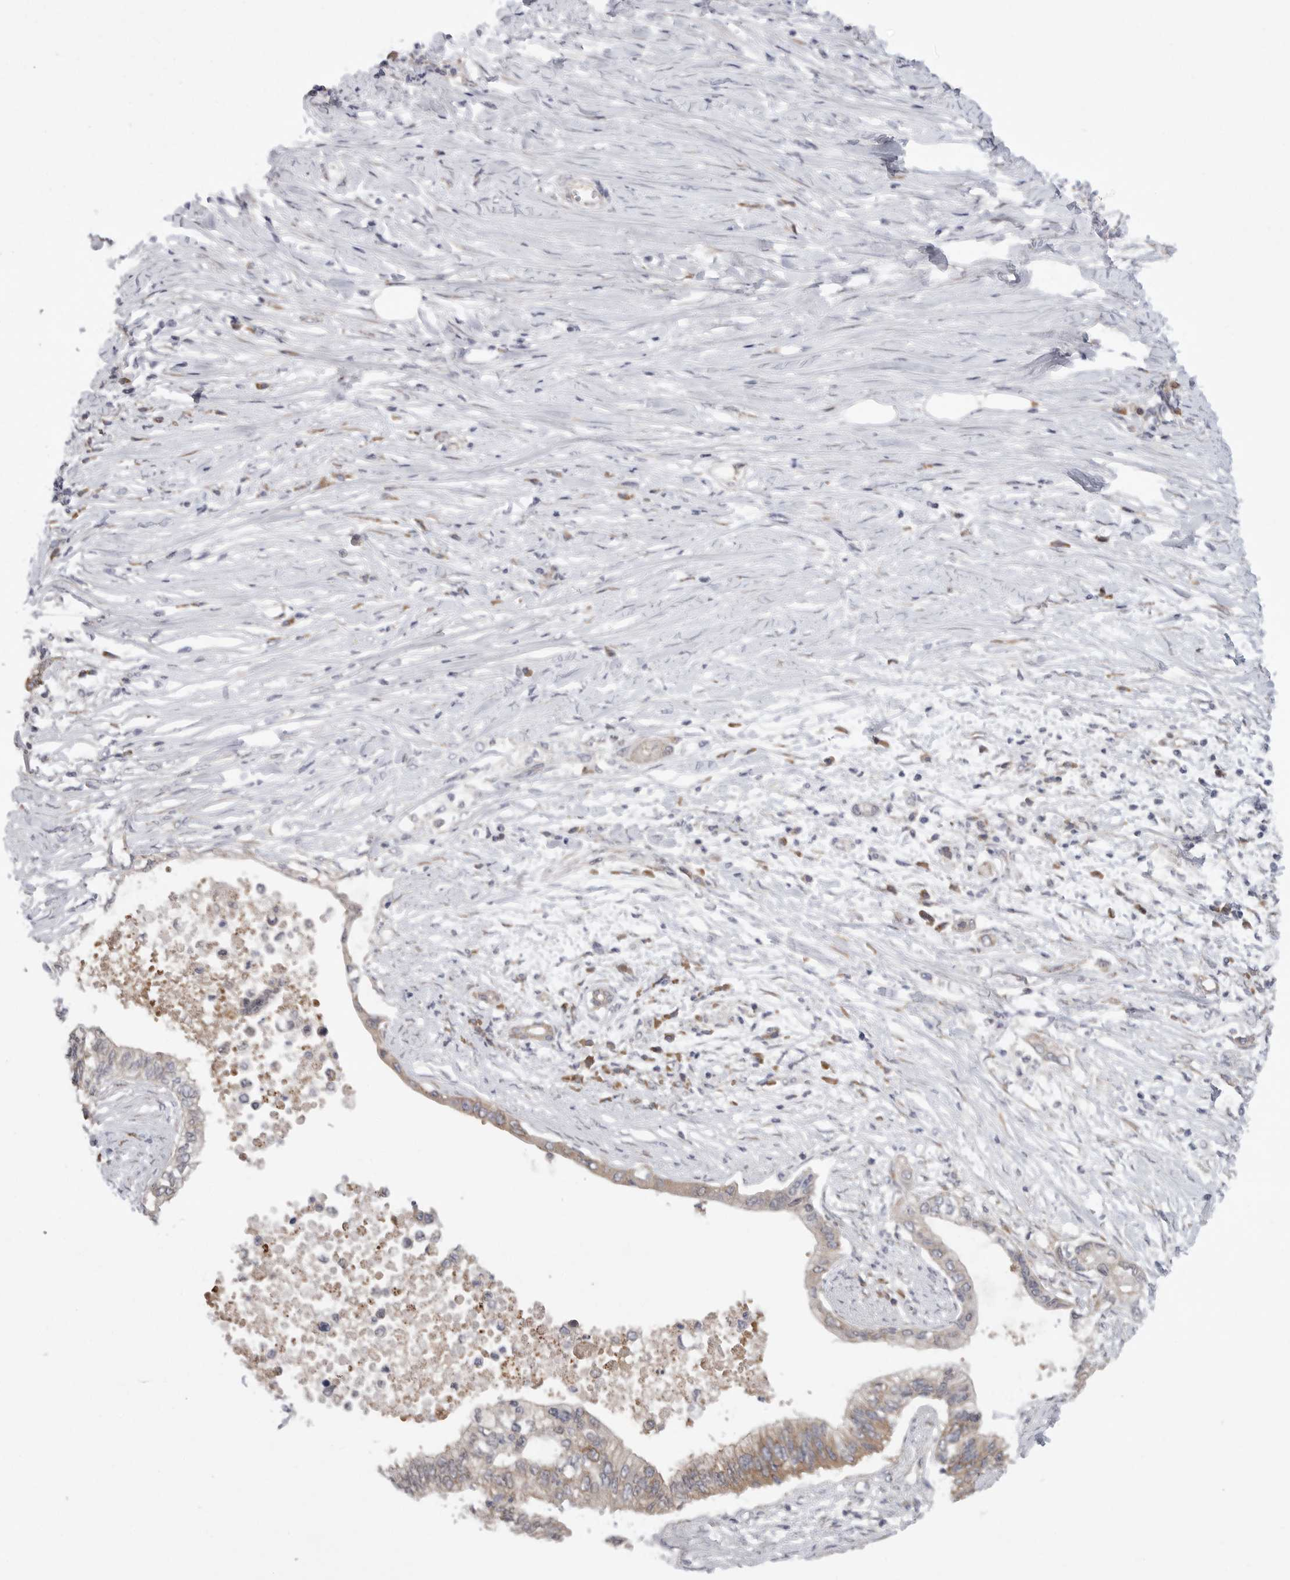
{"staining": {"intensity": "weak", "quantity": ">75%", "location": "cytoplasmic/membranous"}, "tissue": "pancreatic cancer", "cell_type": "Tumor cells", "image_type": "cancer", "snomed": [{"axis": "morphology", "description": "Normal tissue, NOS"}, {"axis": "morphology", "description": "Adenocarcinoma, NOS"}, {"axis": "topography", "description": "Pancreas"}, {"axis": "topography", "description": "Peripheral nerve tissue"}], "caption": "This is a photomicrograph of immunohistochemistry staining of pancreatic cancer (adenocarcinoma), which shows weak staining in the cytoplasmic/membranous of tumor cells.", "gene": "FBXO43", "patient": {"sex": "male", "age": 59}}